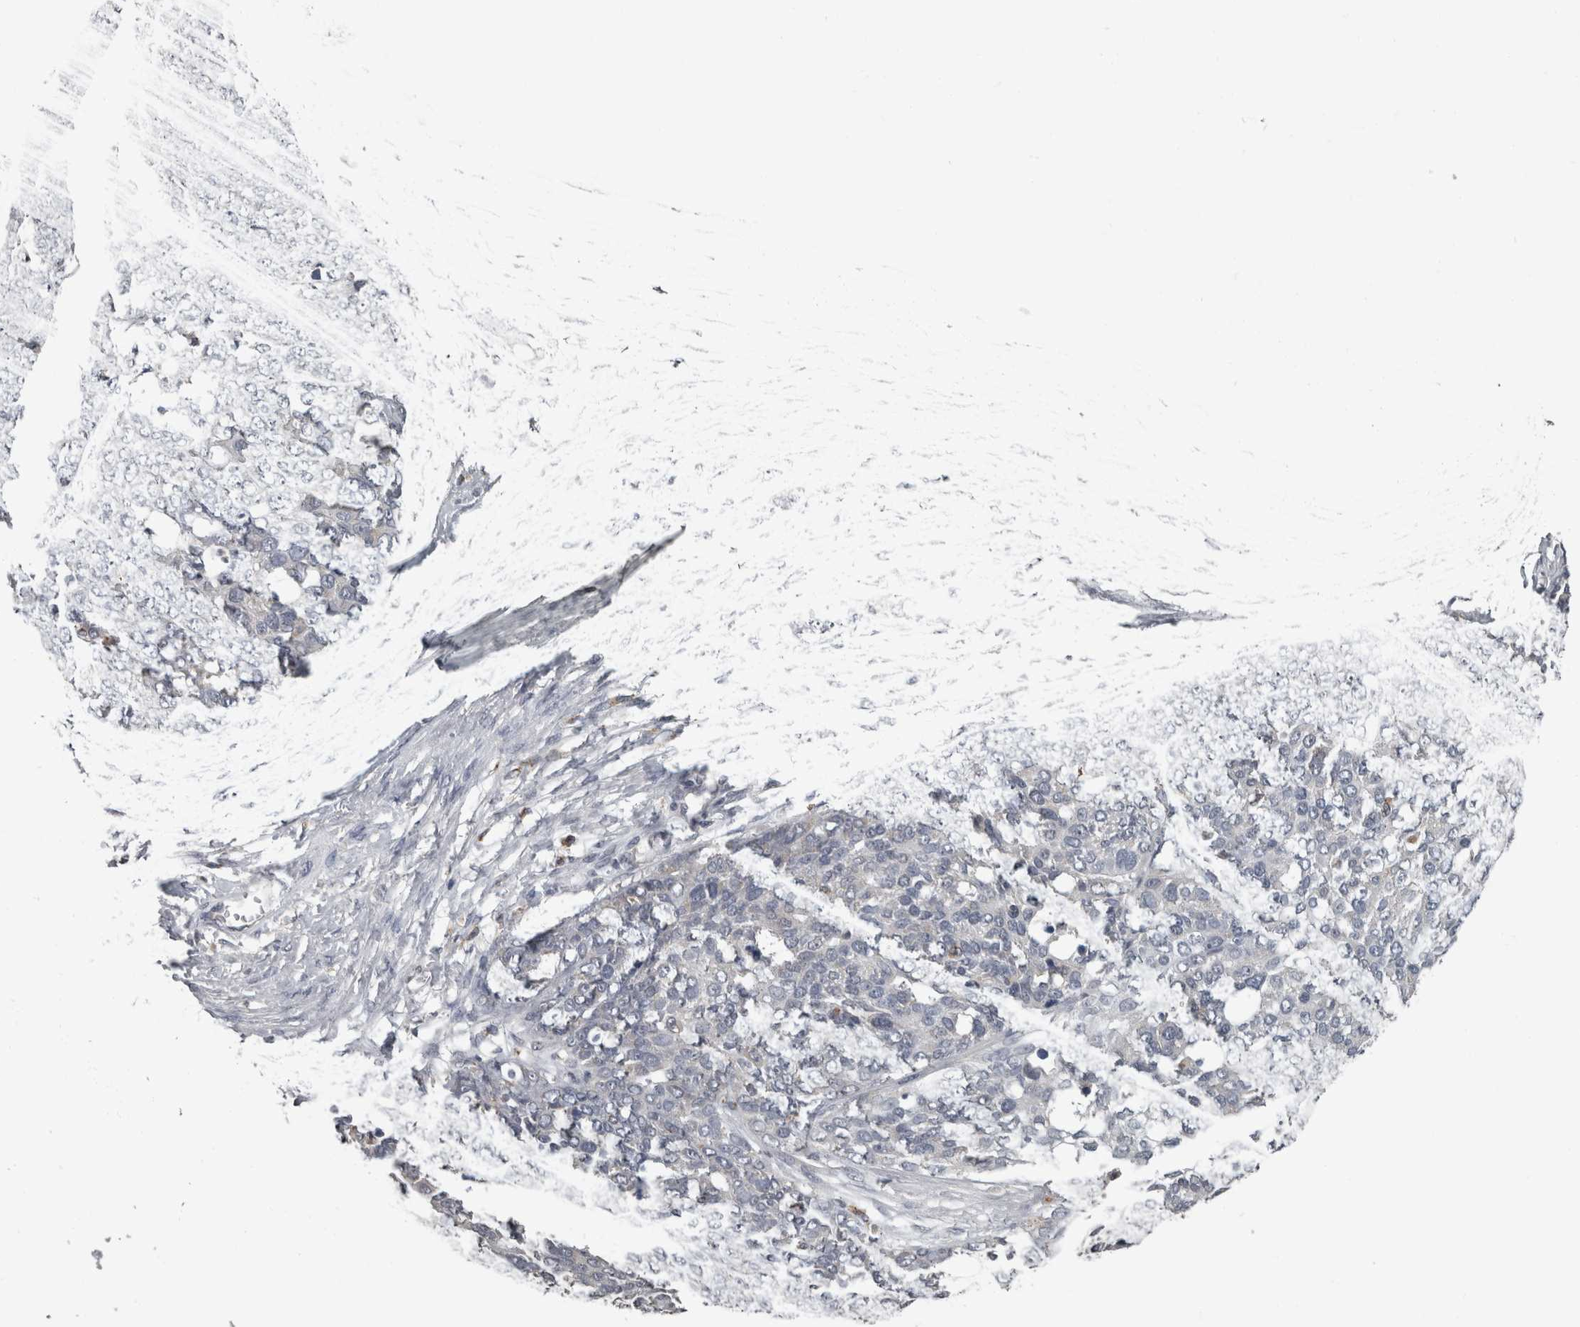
{"staining": {"intensity": "negative", "quantity": "none", "location": "none"}, "tissue": "ovarian cancer", "cell_type": "Tumor cells", "image_type": "cancer", "snomed": [{"axis": "morphology", "description": "Cystadenocarcinoma, serous, NOS"}, {"axis": "topography", "description": "Ovary"}], "caption": "Image shows no significant protein positivity in tumor cells of ovarian serous cystadenocarcinoma.", "gene": "NAAA", "patient": {"sex": "female", "age": 44}}